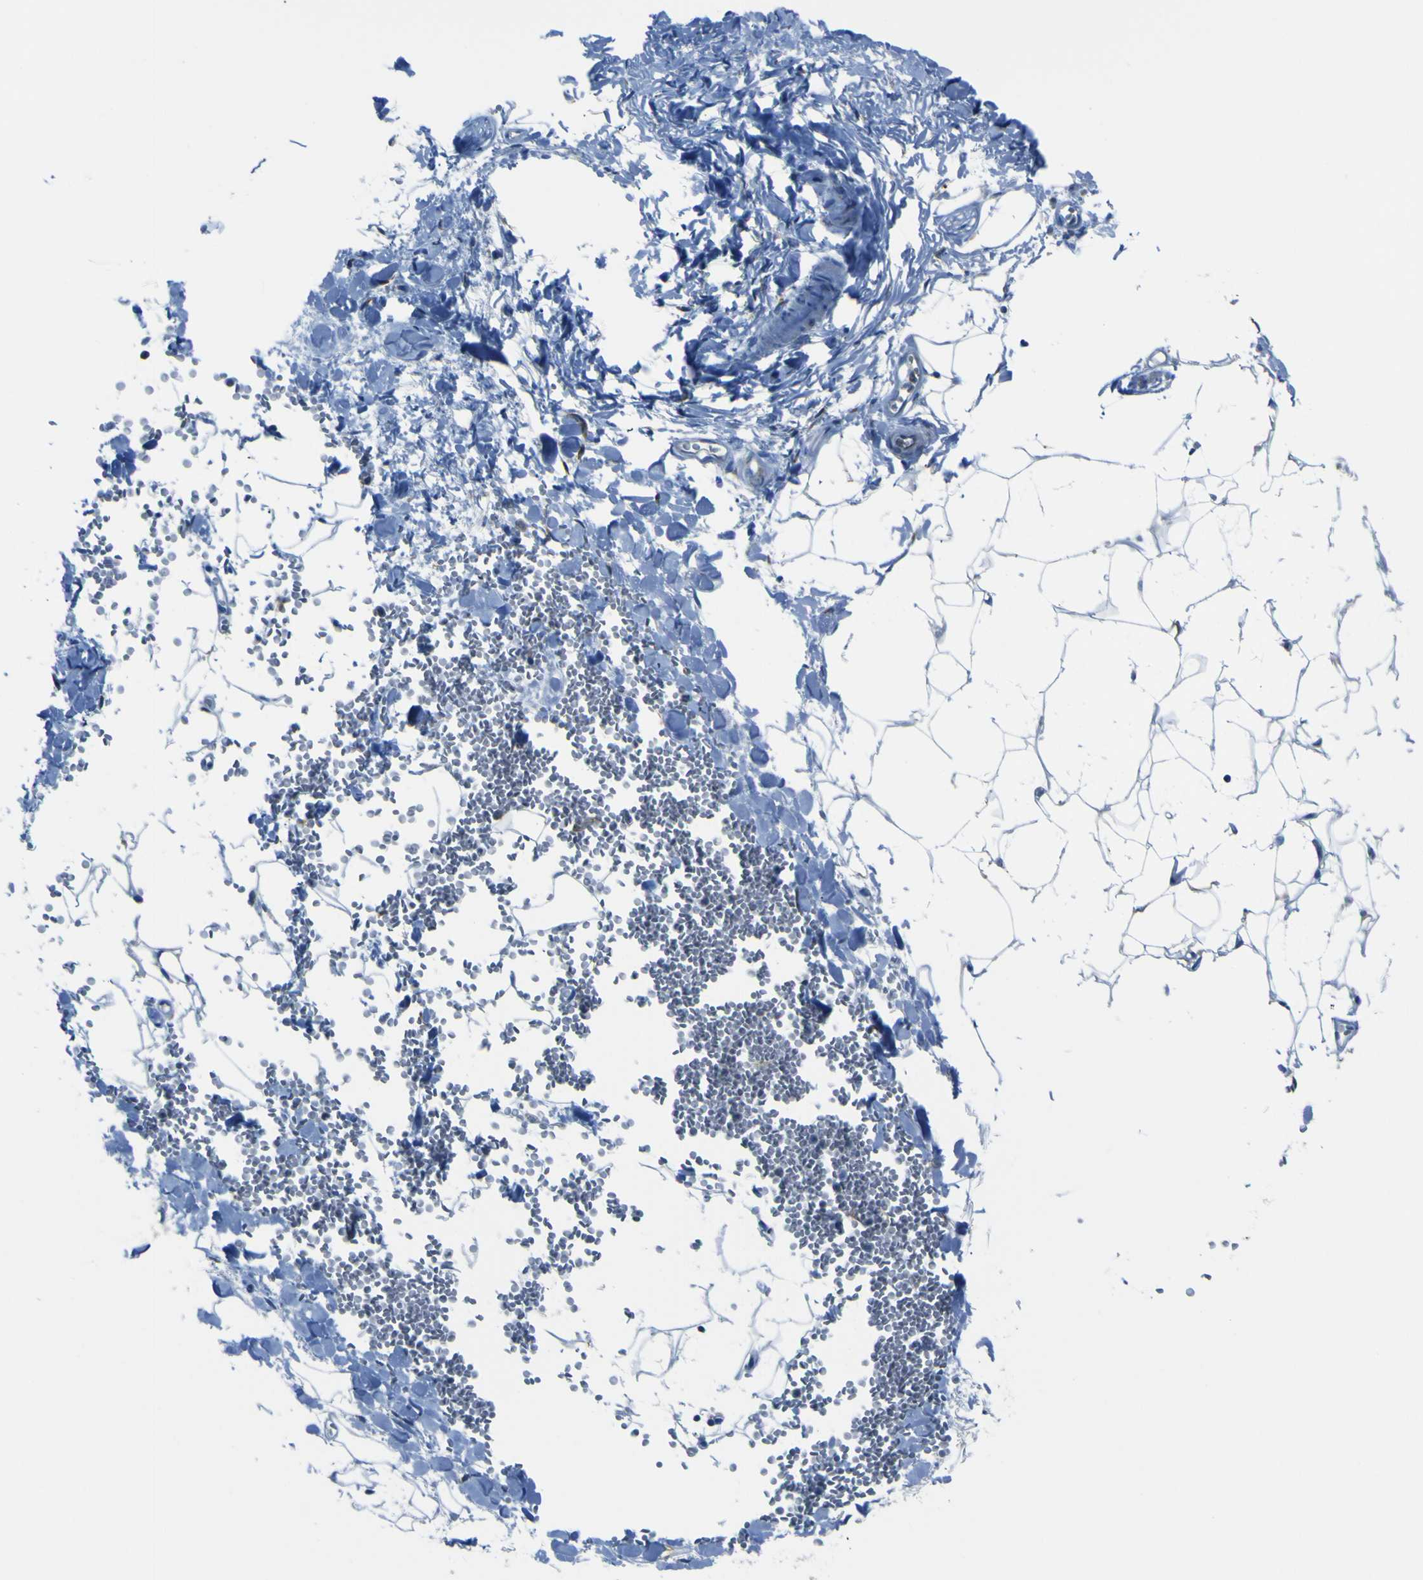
{"staining": {"intensity": "negative", "quantity": "none", "location": "none"}, "tissue": "adipose tissue", "cell_type": "Adipocytes", "image_type": "normal", "snomed": [{"axis": "morphology", "description": "Normal tissue, NOS"}, {"axis": "topography", "description": "Adipose tissue"}, {"axis": "topography", "description": "Peripheral nerve tissue"}], "caption": "Immunohistochemical staining of unremarkable adipose tissue demonstrates no significant positivity in adipocytes.", "gene": "STIM1", "patient": {"sex": "male", "age": 52}}